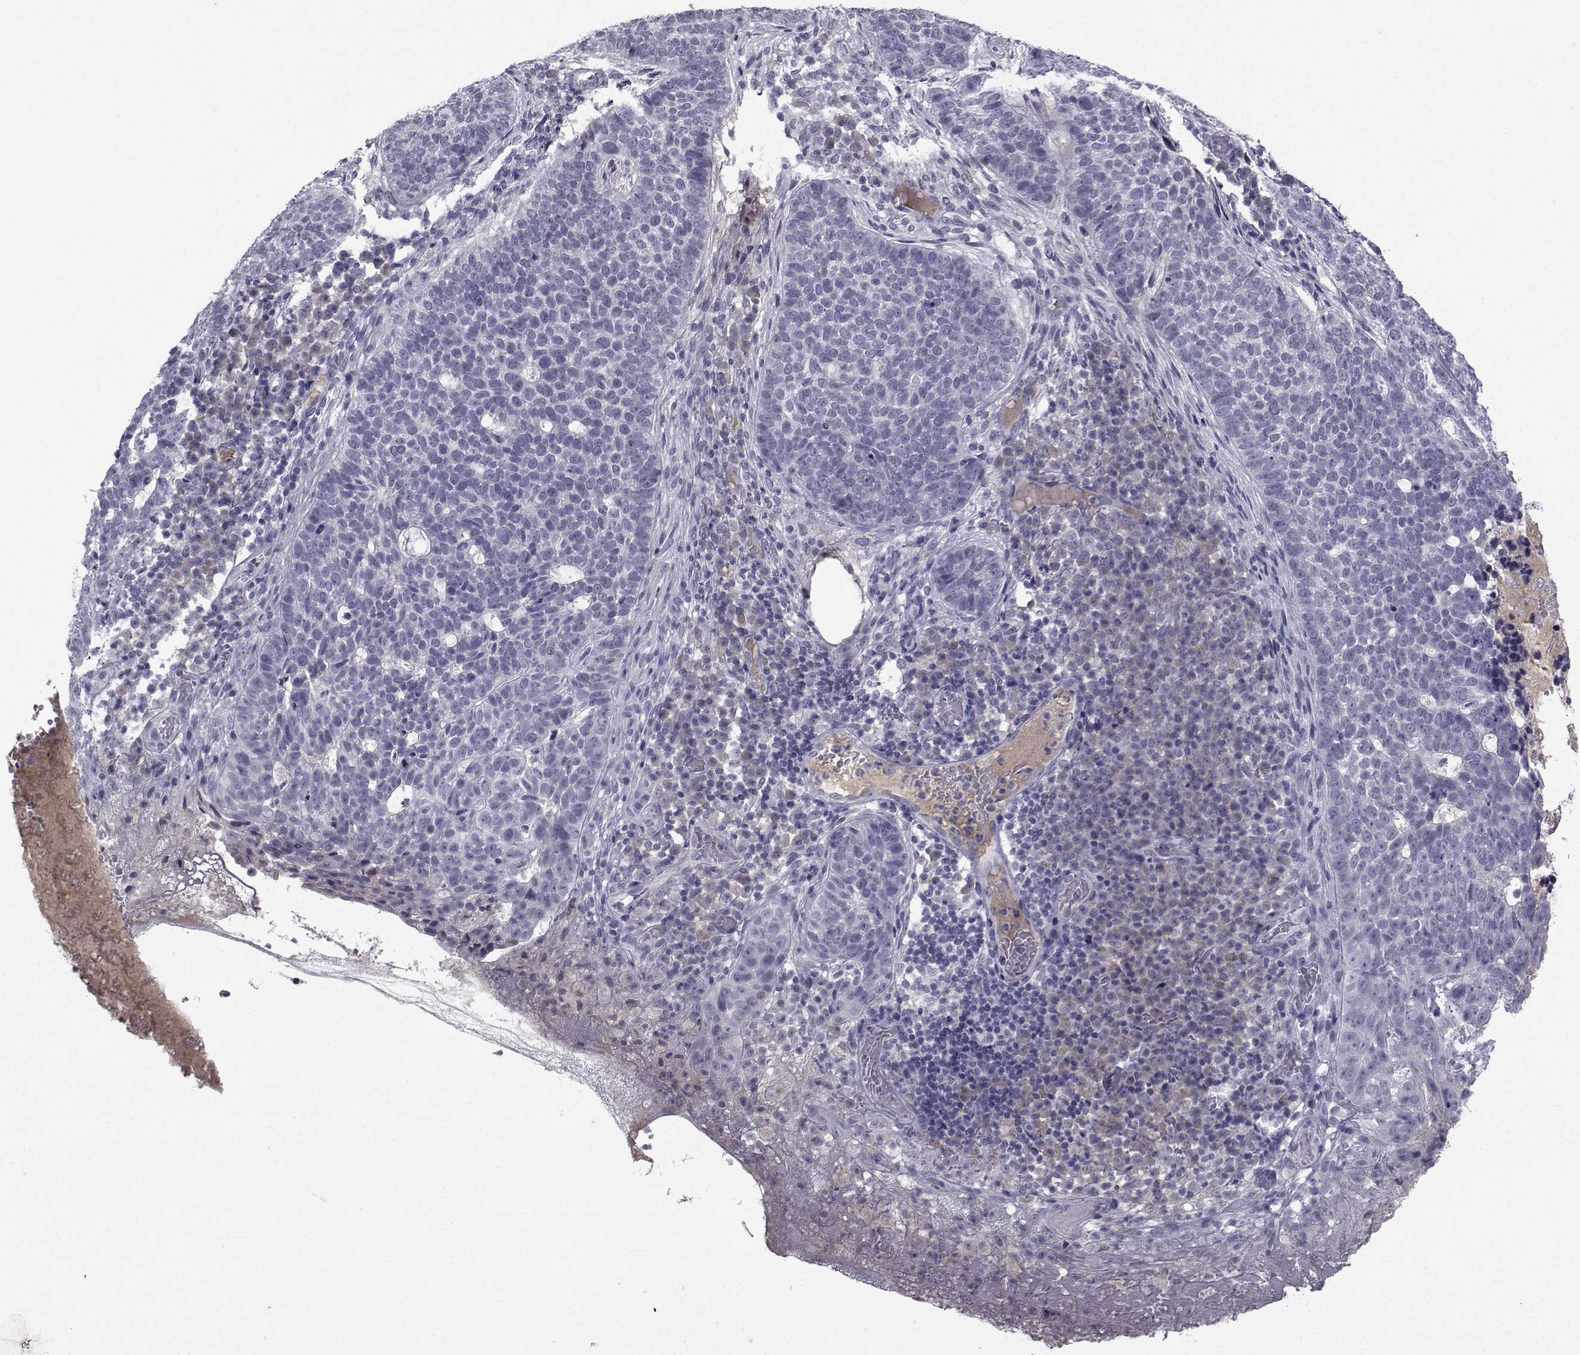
{"staining": {"intensity": "negative", "quantity": "none", "location": "none"}, "tissue": "skin cancer", "cell_type": "Tumor cells", "image_type": "cancer", "snomed": [{"axis": "morphology", "description": "Basal cell carcinoma"}, {"axis": "topography", "description": "Skin"}], "caption": "Immunohistochemical staining of basal cell carcinoma (skin) exhibits no significant staining in tumor cells.", "gene": "PAX2", "patient": {"sex": "female", "age": 69}}